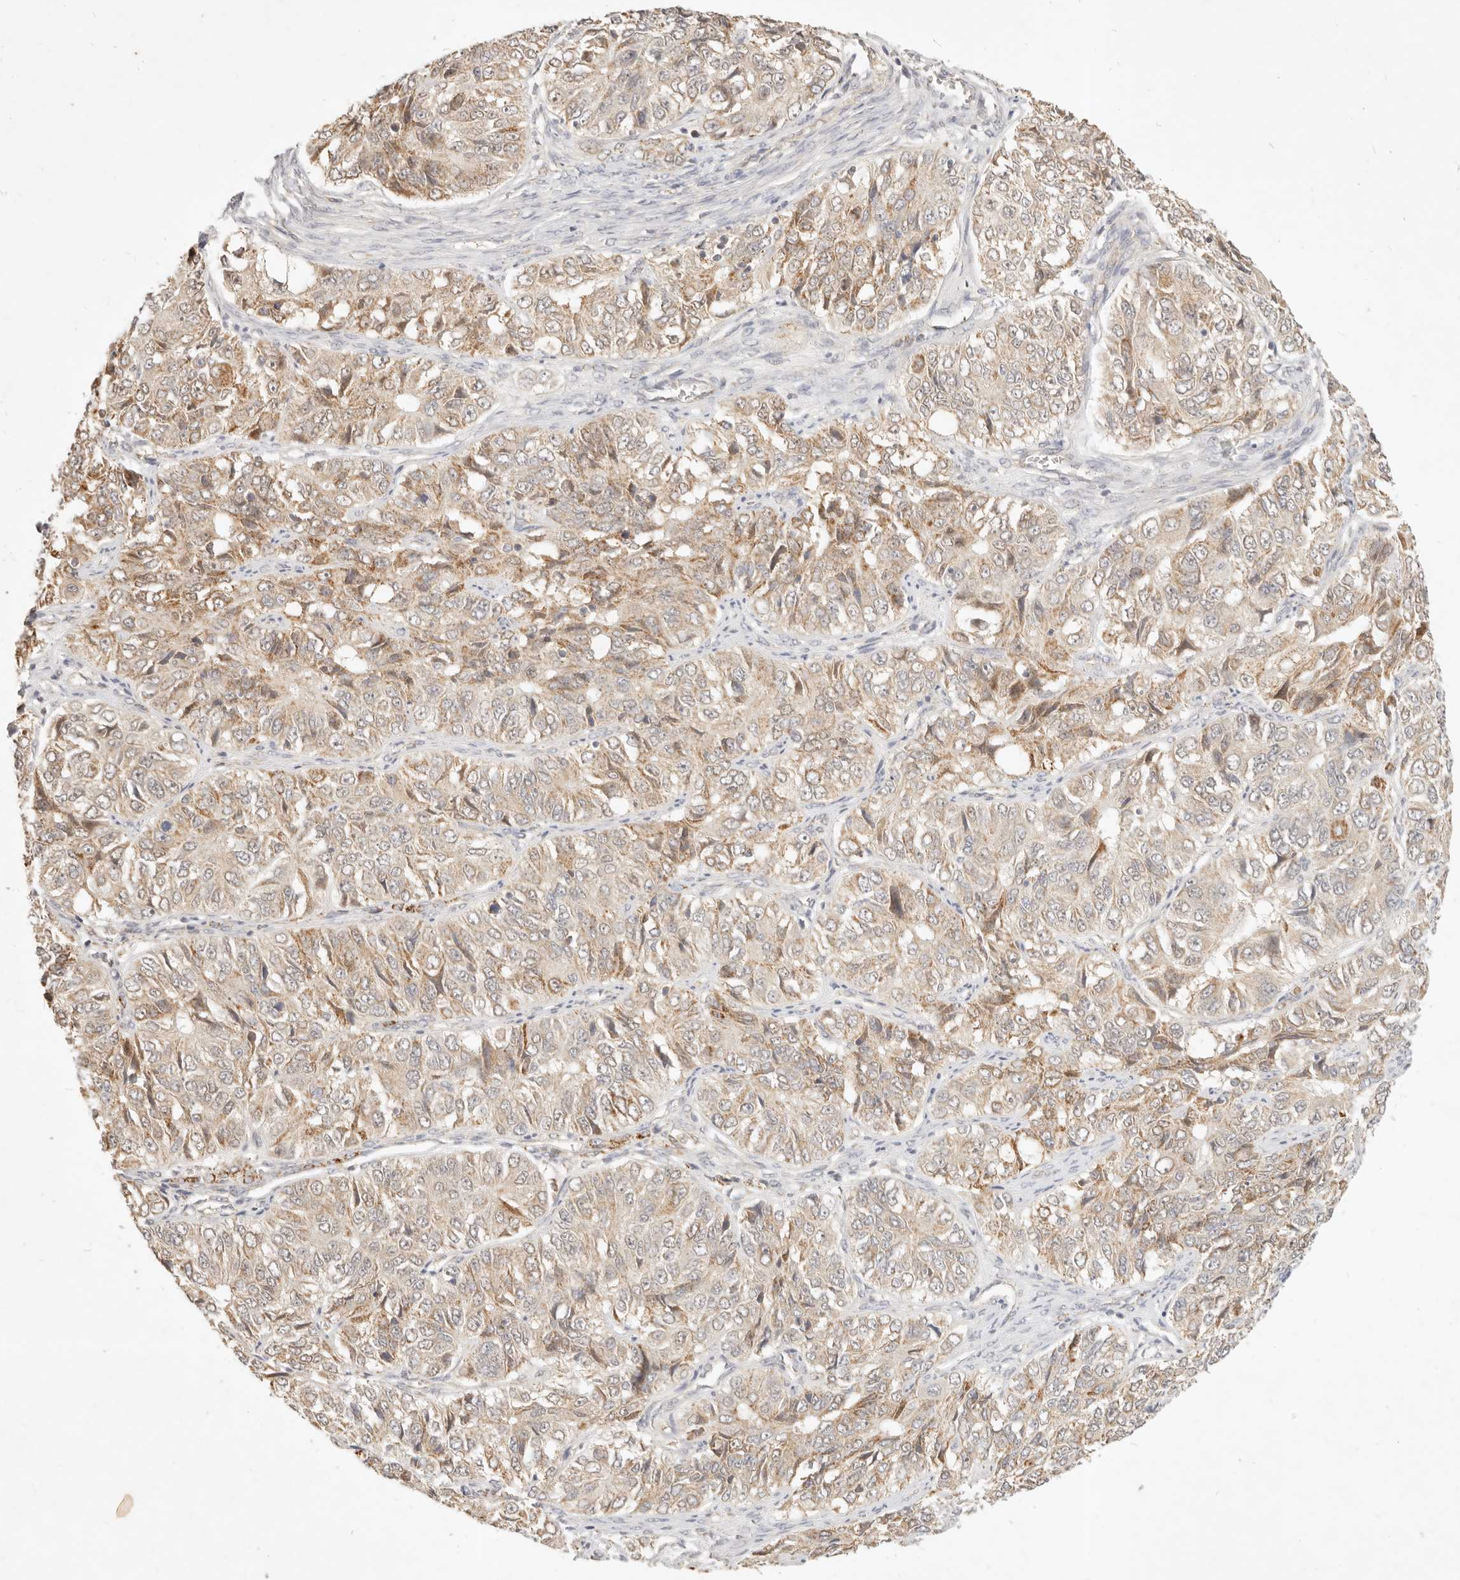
{"staining": {"intensity": "weak", "quantity": ">75%", "location": "cytoplasmic/membranous"}, "tissue": "ovarian cancer", "cell_type": "Tumor cells", "image_type": "cancer", "snomed": [{"axis": "morphology", "description": "Carcinoma, endometroid"}, {"axis": "topography", "description": "Ovary"}], "caption": "Ovarian cancer tissue reveals weak cytoplasmic/membranous expression in about >75% of tumor cells, visualized by immunohistochemistry.", "gene": "RUBCNL", "patient": {"sex": "female", "age": 51}}